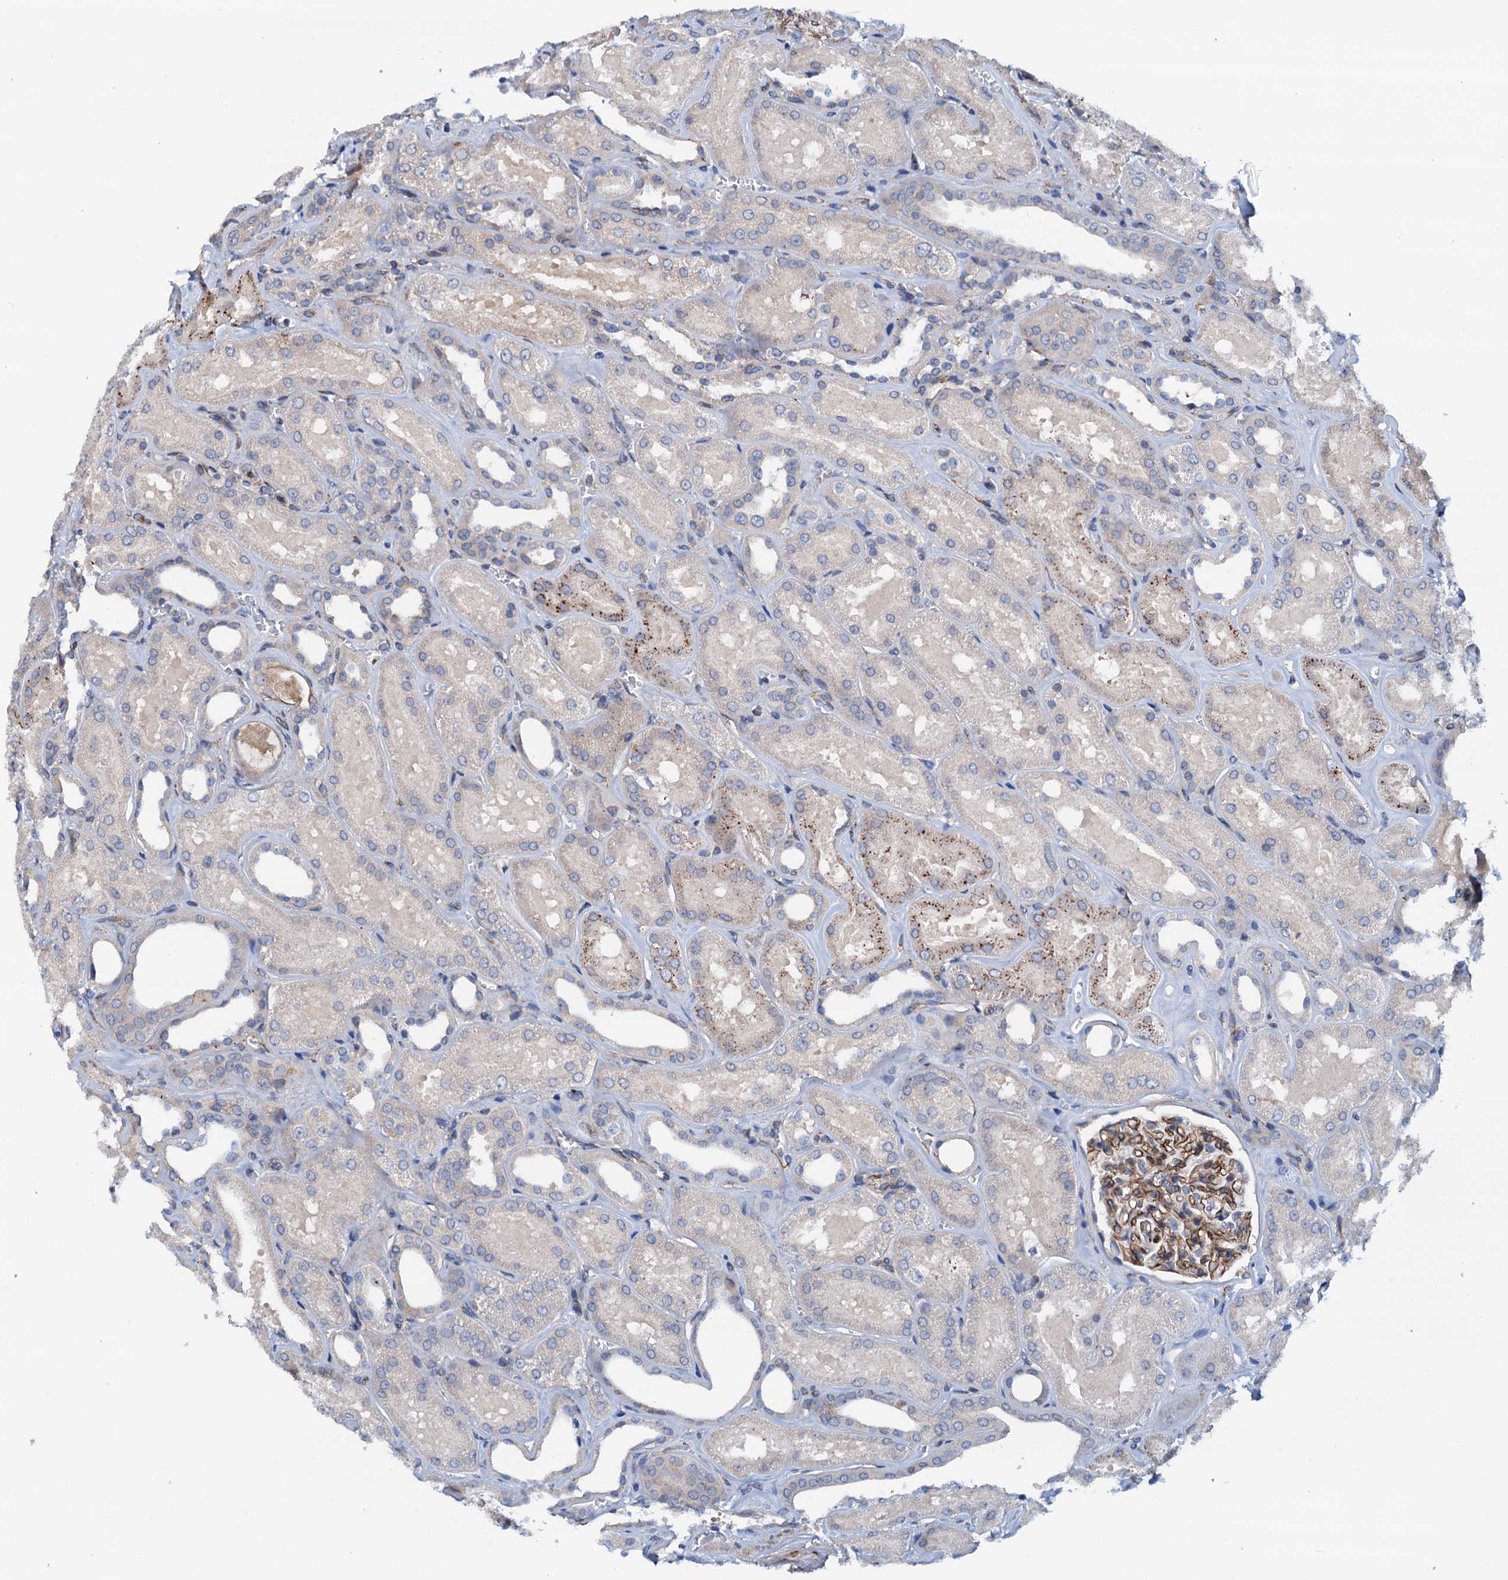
{"staining": {"intensity": "moderate", "quantity": "25%-75%", "location": "cytoplasmic/membranous"}, "tissue": "kidney", "cell_type": "Cells in glomeruli", "image_type": "normal", "snomed": [{"axis": "morphology", "description": "Normal tissue, NOS"}, {"axis": "morphology", "description": "Adenocarcinoma, NOS"}, {"axis": "topography", "description": "Kidney"}], "caption": "A brown stain shows moderate cytoplasmic/membranous staining of a protein in cells in glomeruli of benign kidney. The staining was performed using DAB to visualize the protein expression in brown, while the nuclei were stained in blue with hematoxylin (Magnification: 20x).", "gene": "RASSF9", "patient": {"sex": "female", "age": 68}}